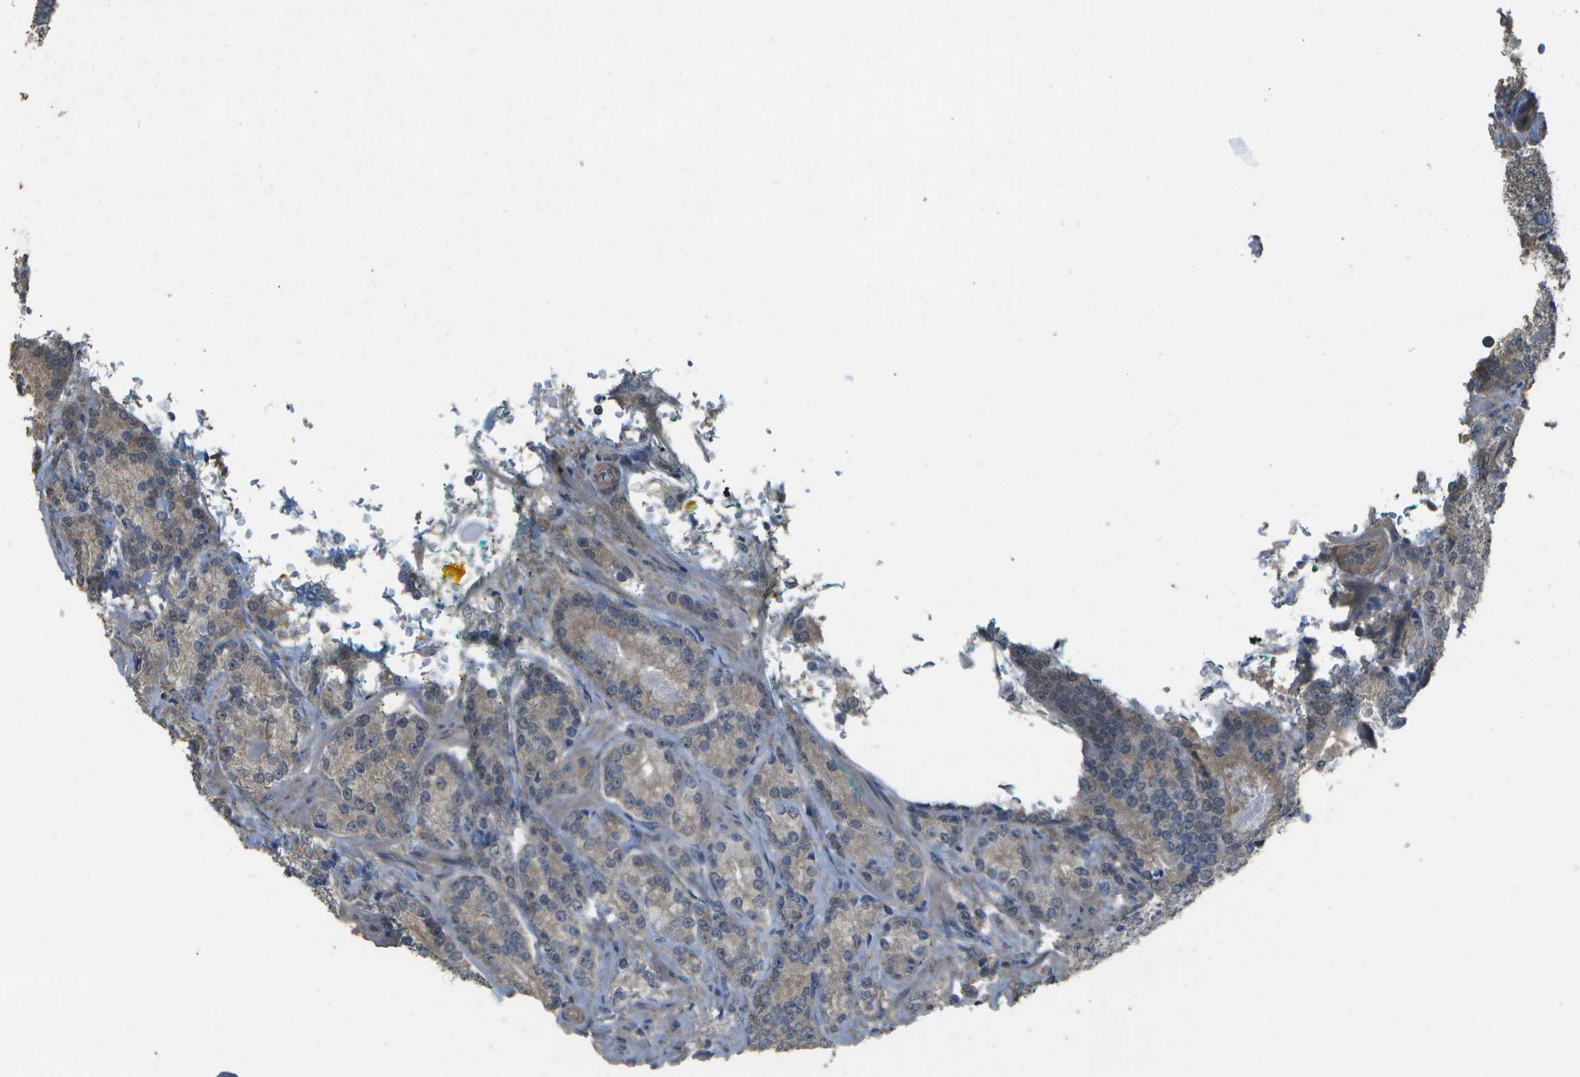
{"staining": {"intensity": "moderate", "quantity": "<25%", "location": "cytoplasmic/membranous"}, "tissue": "prostate cancer", "cell_type": "Tumor cells", "image_type": "cancer", "snomed": [{"axis": "morphology", "description": "Adenocarcinoma, High grade"}, {"axis": "topography", "description": "Prostate"}], "caption": "There is low levels of moderate cytoplasmic/membranous positivity in tumor cells of prostate cancer (high-grade adenocarcinoma), as demonstrated by immunohistochemical staining (brown color).", "gene": "CLNS1A", "patient": {"sex": "male", "age": 61}}